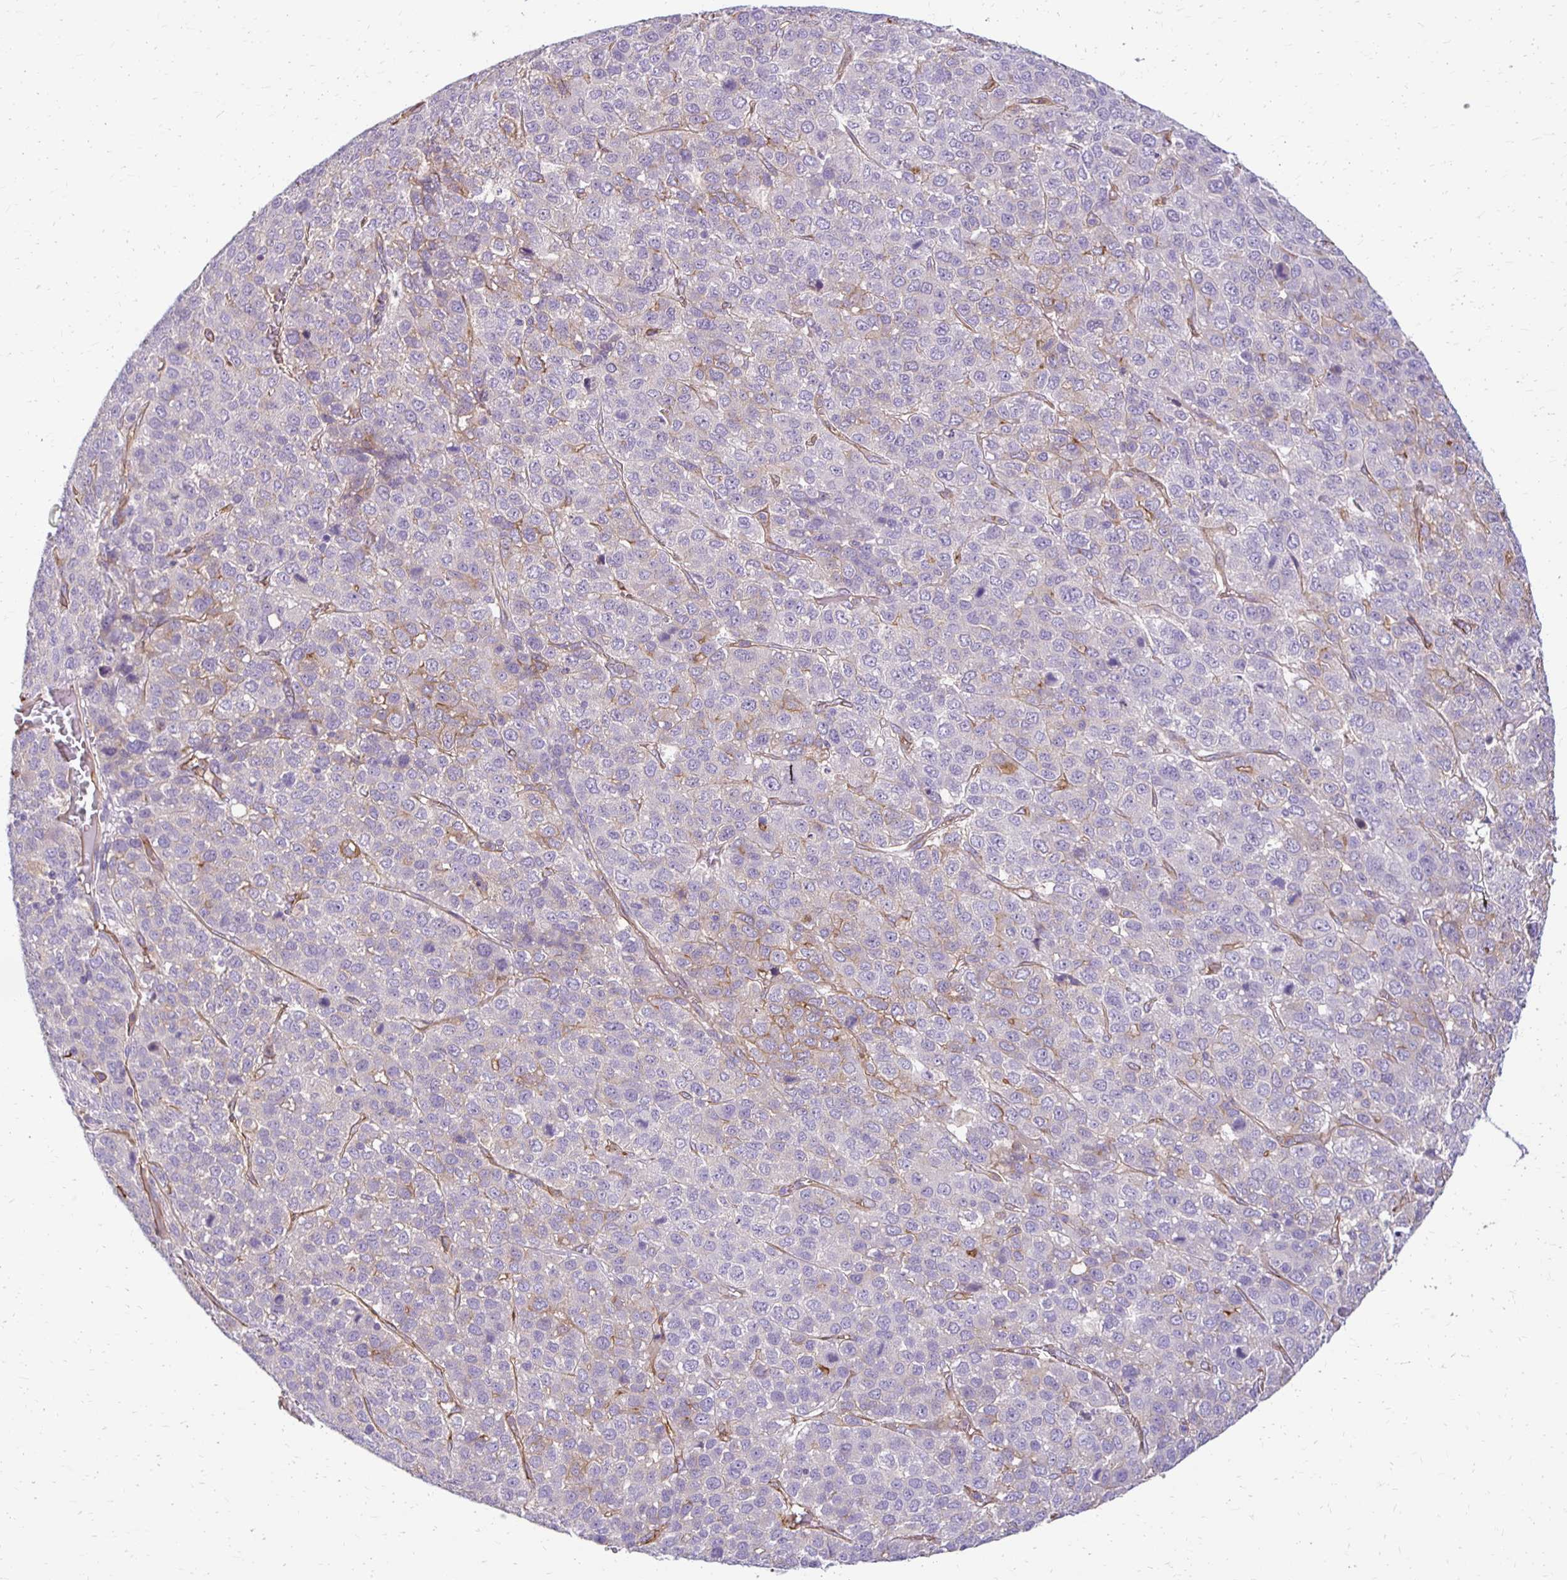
{"staining": {"intensity": "negative", "quantity": "none", "location": "none"}, "tissue": "liver cancer", "cell_type": "Tumor cells", "image_type": "cancer", "snomed": [{"axis": "morphology", "description": "Carcinoma, Hepatocellular, NOS"}, {"axis": "topography", "description": "Liver"}], "caption": "The immunohistochemistry (IHC) image has no significant expression in tumor cells of hepatocellular carcinoma (liver) tissue.", "gene": "TTYH1", "patient": {"sex": "male", "age": 69}}